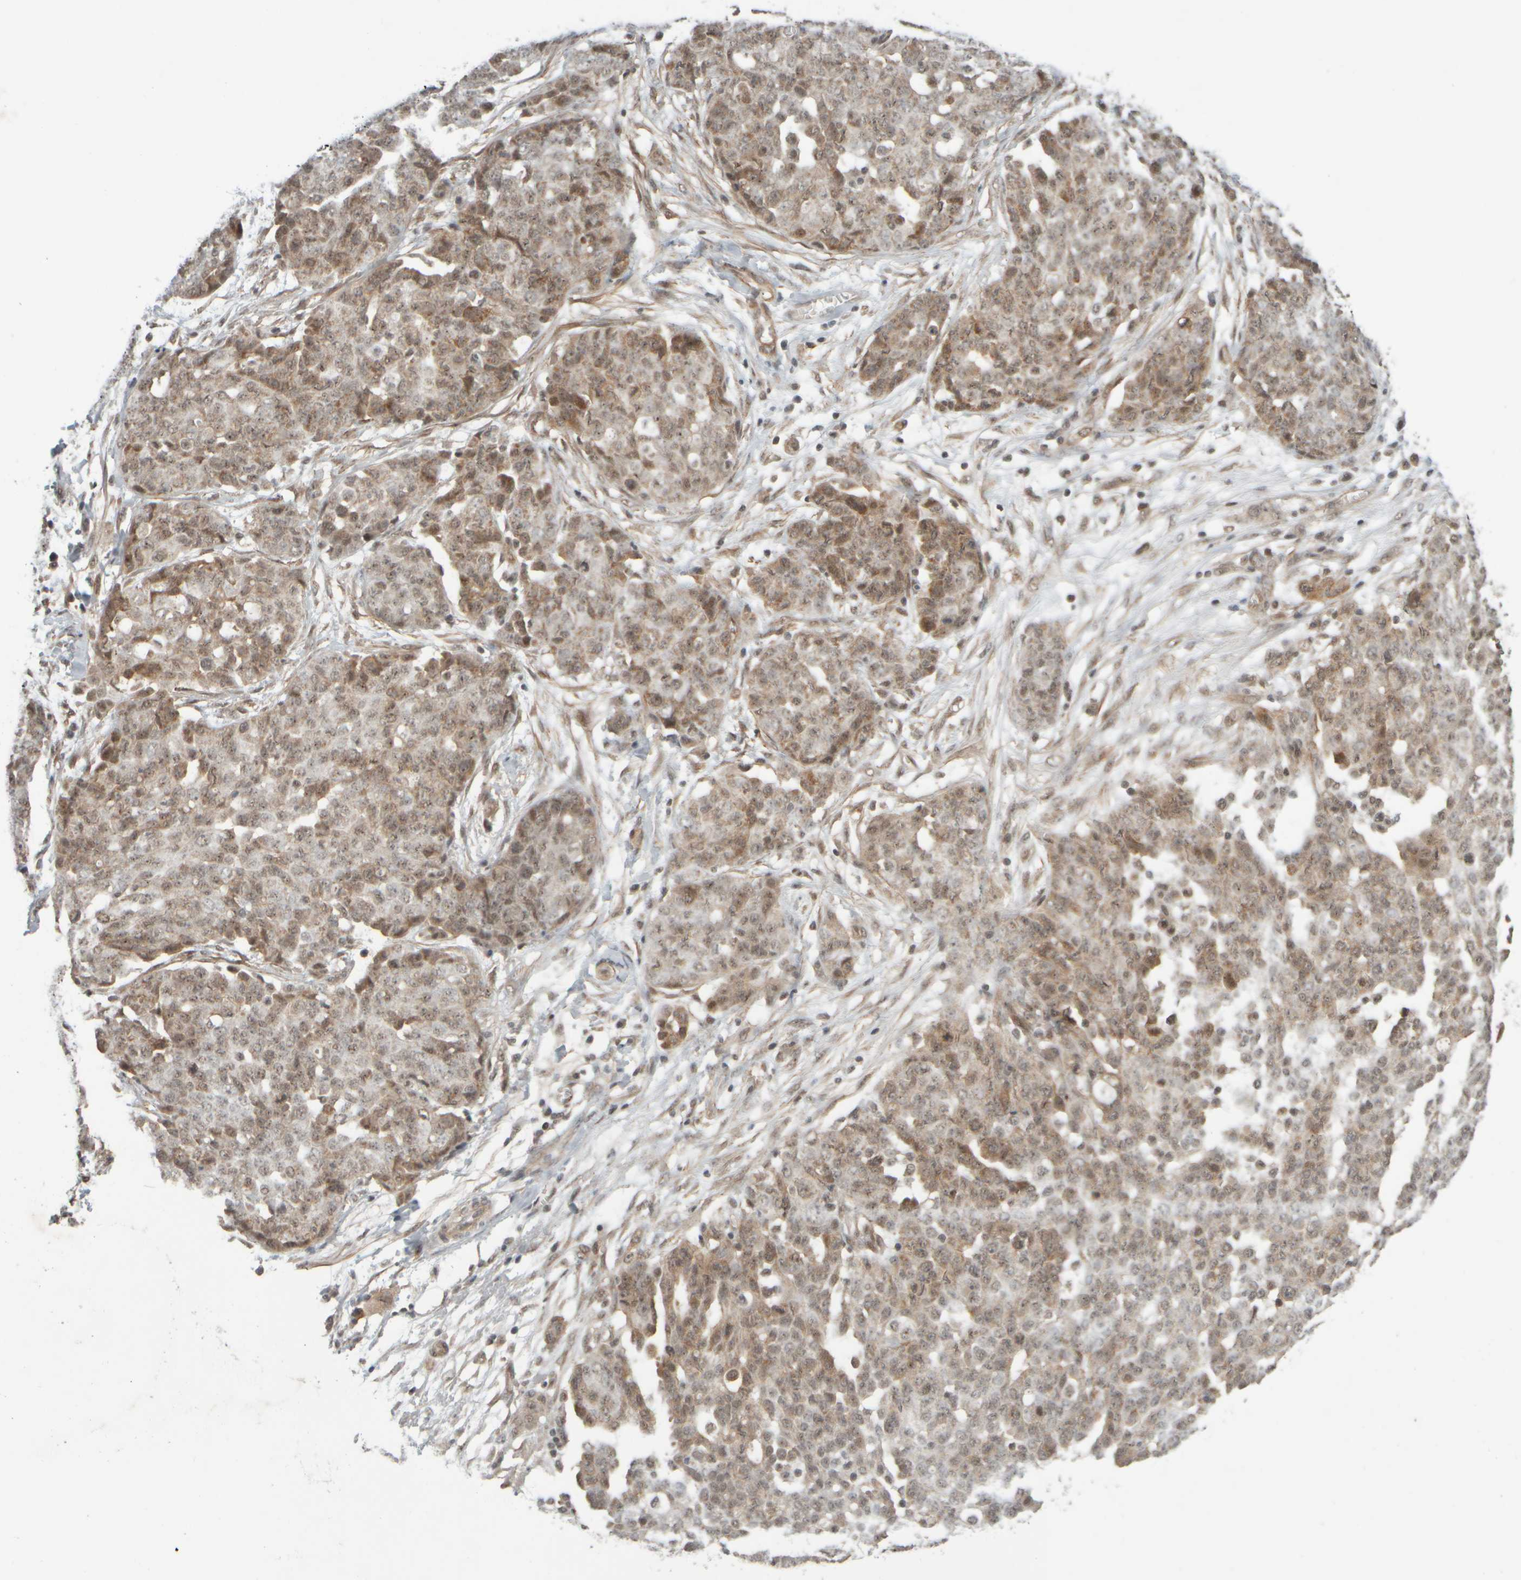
{"staining": {"intensity": "weak", "quantity": "25%-75%", "location": "cytoplasmic/membranous"}, "tissue": "ovarian cancer", "cell_type": "Tumor cells", "image_type": "cancer", "snomed": [{"axis": "morphology", "description": "Cystadenocarcinoma, serous, NOS"}, {"axis": "topography", "description": "Soft tissue"}, {"axis": "topography", "description": "Ovary"}], "caption": "Immunohistochemistry (IHC) micrograph of neoplastic tissue: human ovarian cancer stained using immunohistochemistry (IHC) displays low levels of weak protein expression localized specifically in the cytoplasmic/membranous of tumor cells, appearing as a cytoplasmic/membranous brown color.", "gene": "SYNRG", "patient": {"sex": "female", "age": 57}}